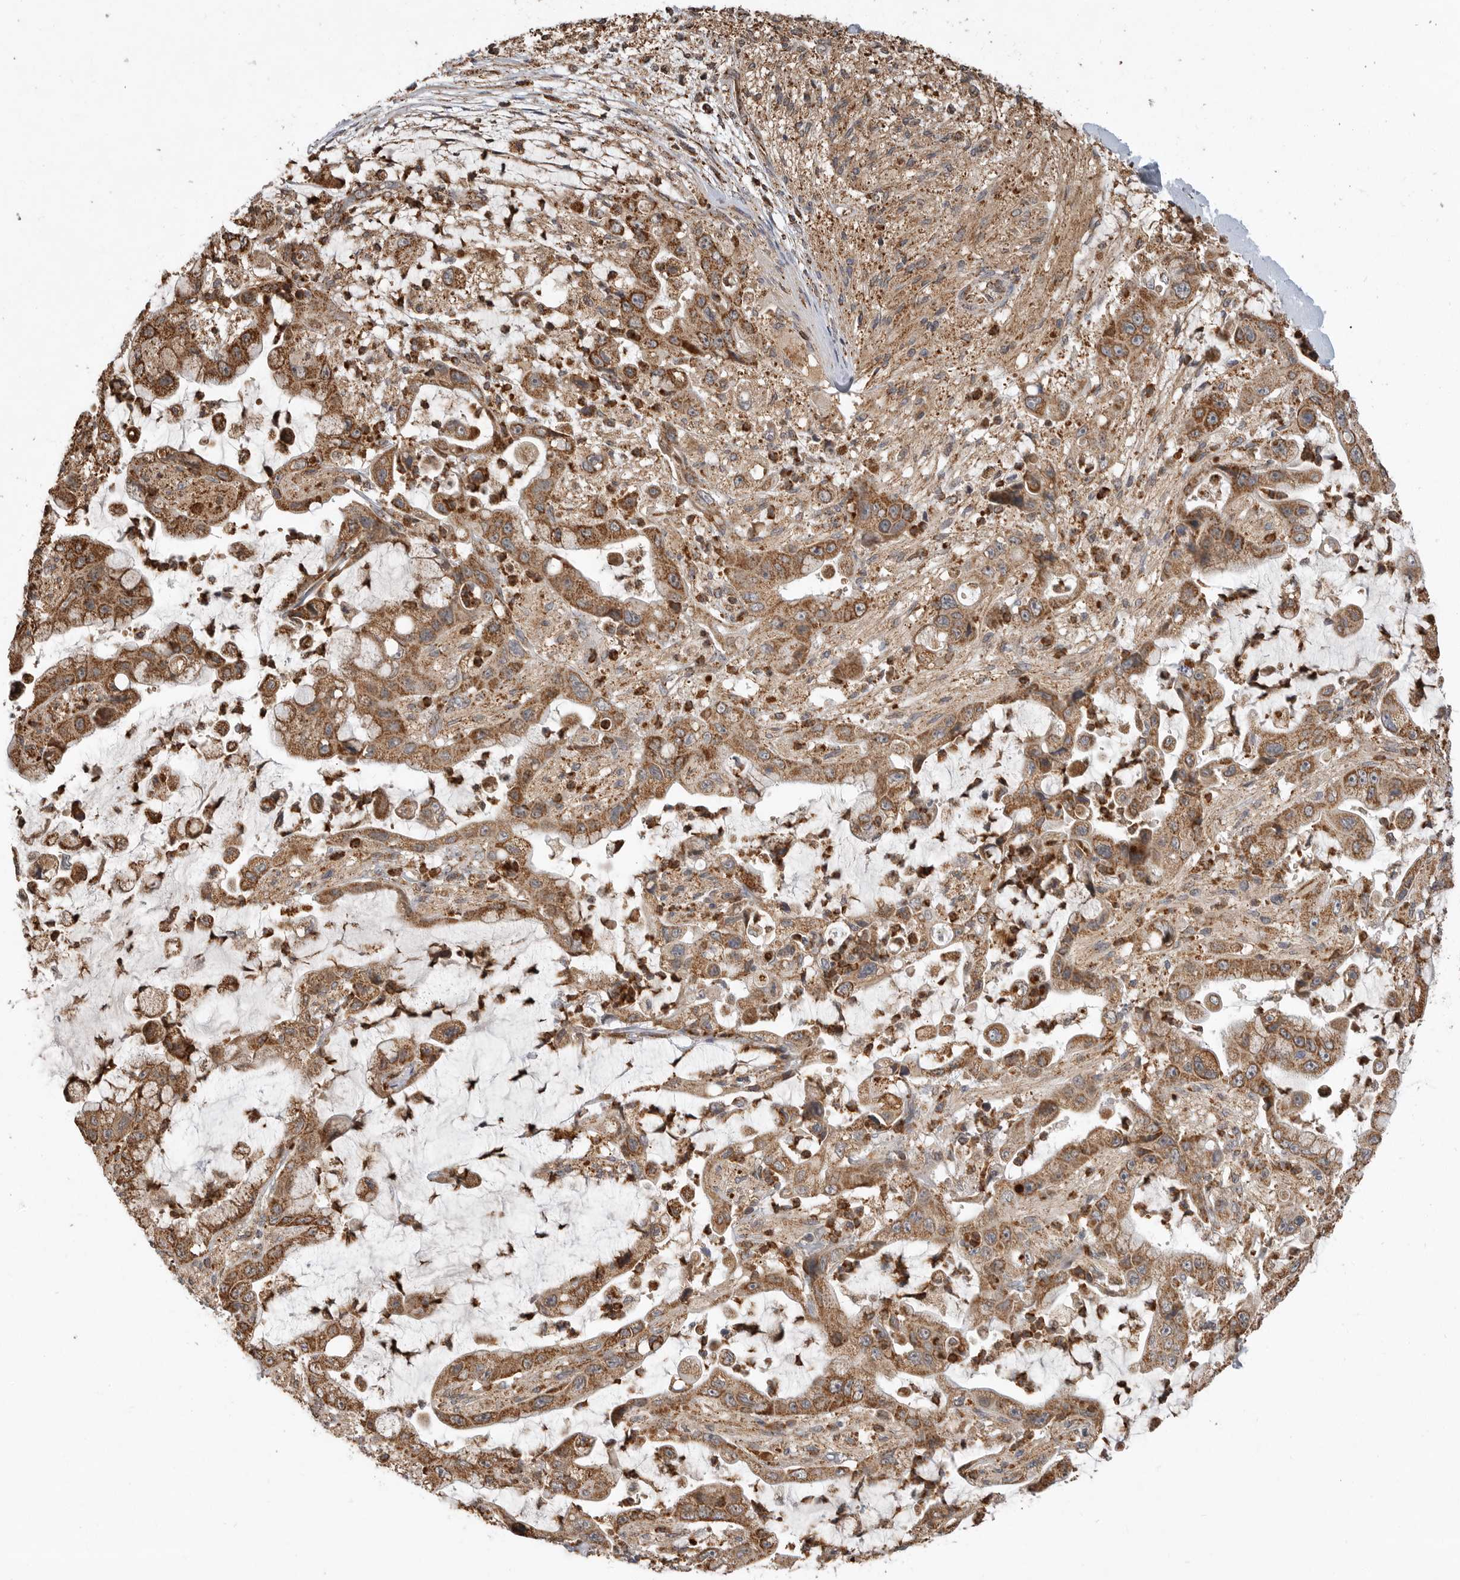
{"staining": {"intensity": "moderate", "quantity": ">75%", "location": "cytoplasmic/membranous"}, "tissue": "liver cancer", "cell_type": "Tumor cells", "image_type": "cancer", "snomed": [{"axis": "morphology", "description": "Cholangiocarcinoma"}, {"axis": "topography", "description": "Liver"}], "caption": "Immunohistochemical staining of liver cancer demonstrates medium levels of moderate cytoplasmic/membranous protein staining in approximately >75% of tumor cells.", "gene": "GCNT2", "patient": {"sex": "female", "age": 54}}